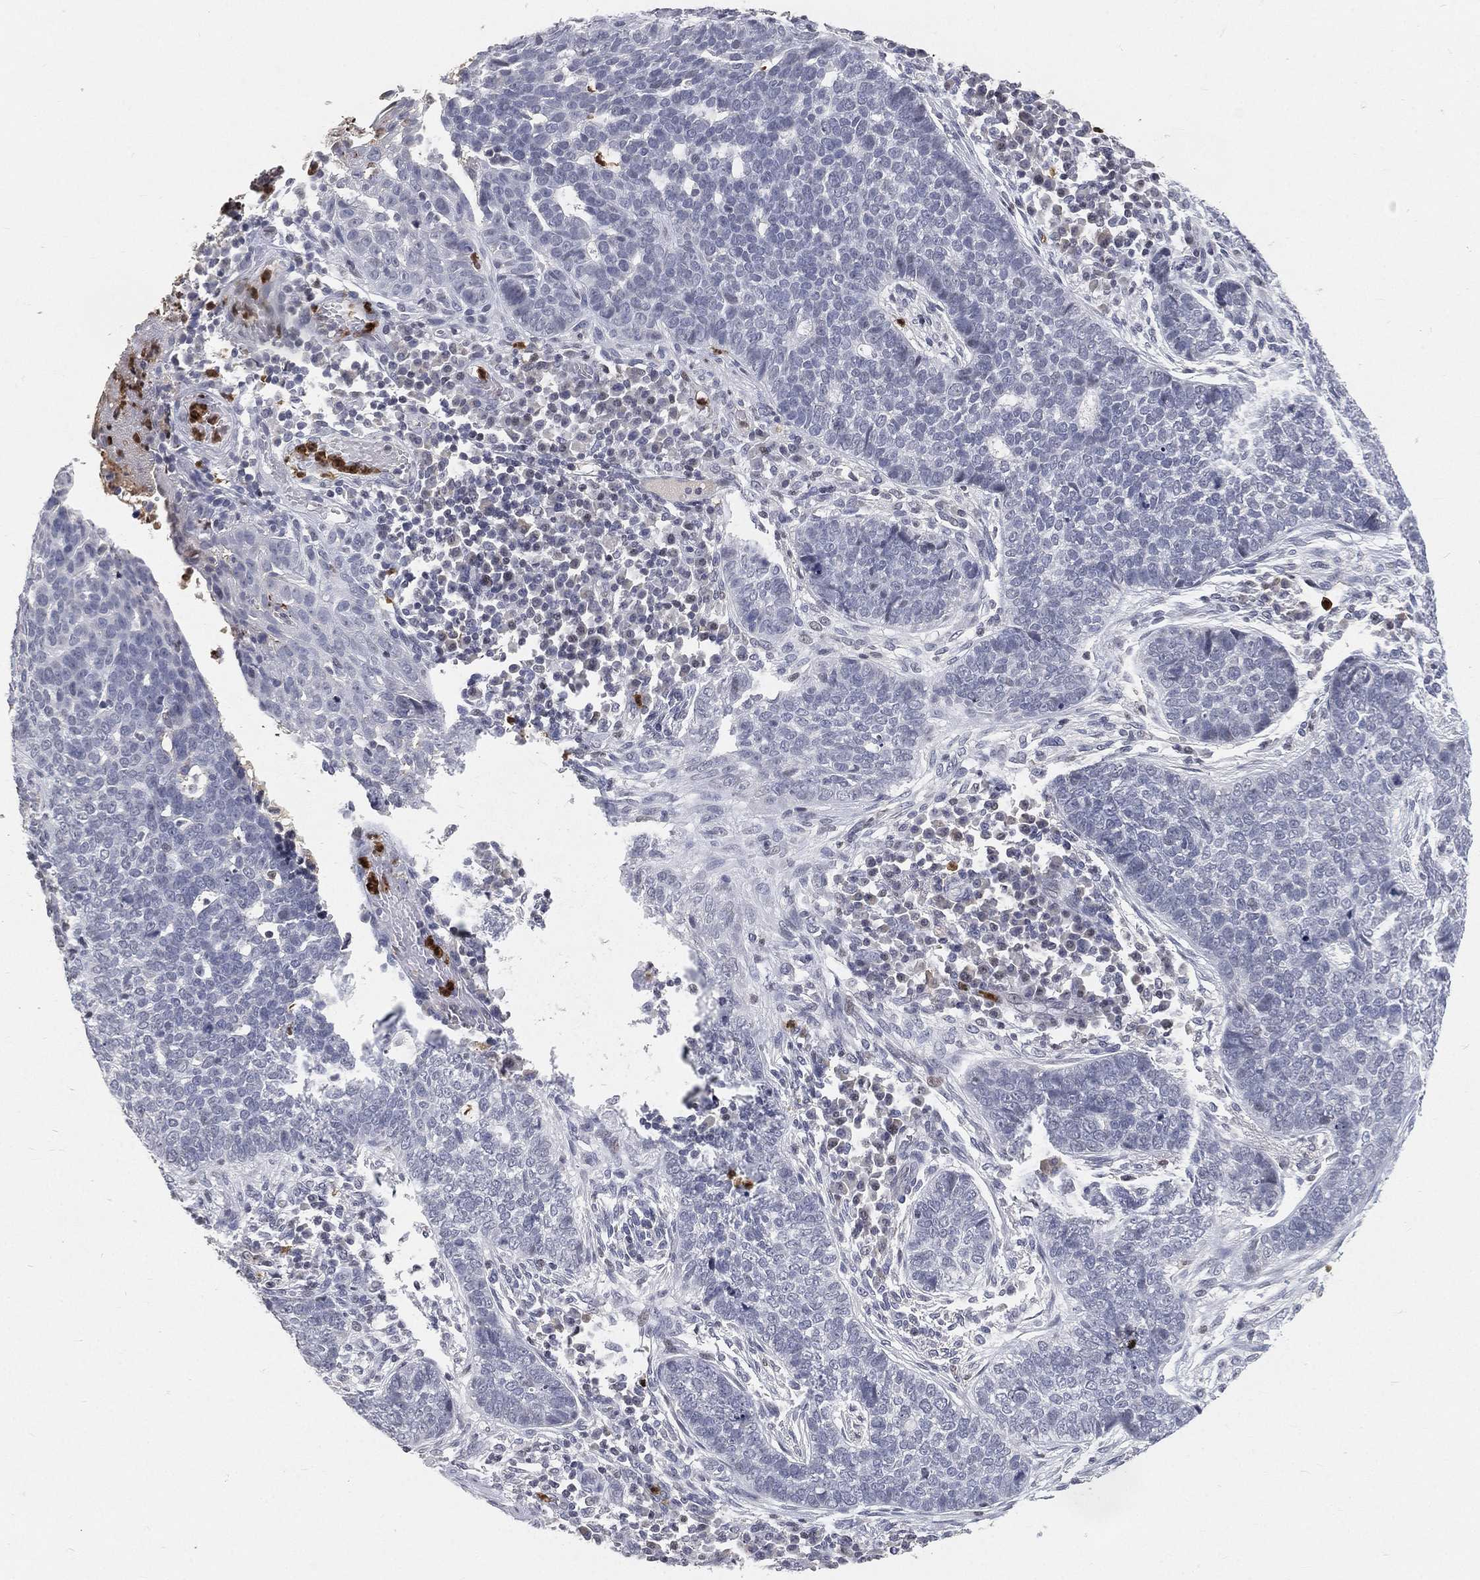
{"staining": {"intensity": "negative", "quantity": "none", "location": "none"}, "tissue": "skin cancer", "cell_type": "Tumor cells", "image_type": "cancer", "snomed": [{"axis": "morphology", "description": "Basal cell carcinoma"}, {"axis": "topography", "description": "Skin"}], "caption": "Tumor cells are negative for protein expression in human skin cancer (basal cell carcinoma). Brightfield microscopy of IHC stained with DAB (brown) and hematoxylin (blue), captured at high magnification.", "gene": "ARG1", "patient": {"sex": "female", "age": 69}}